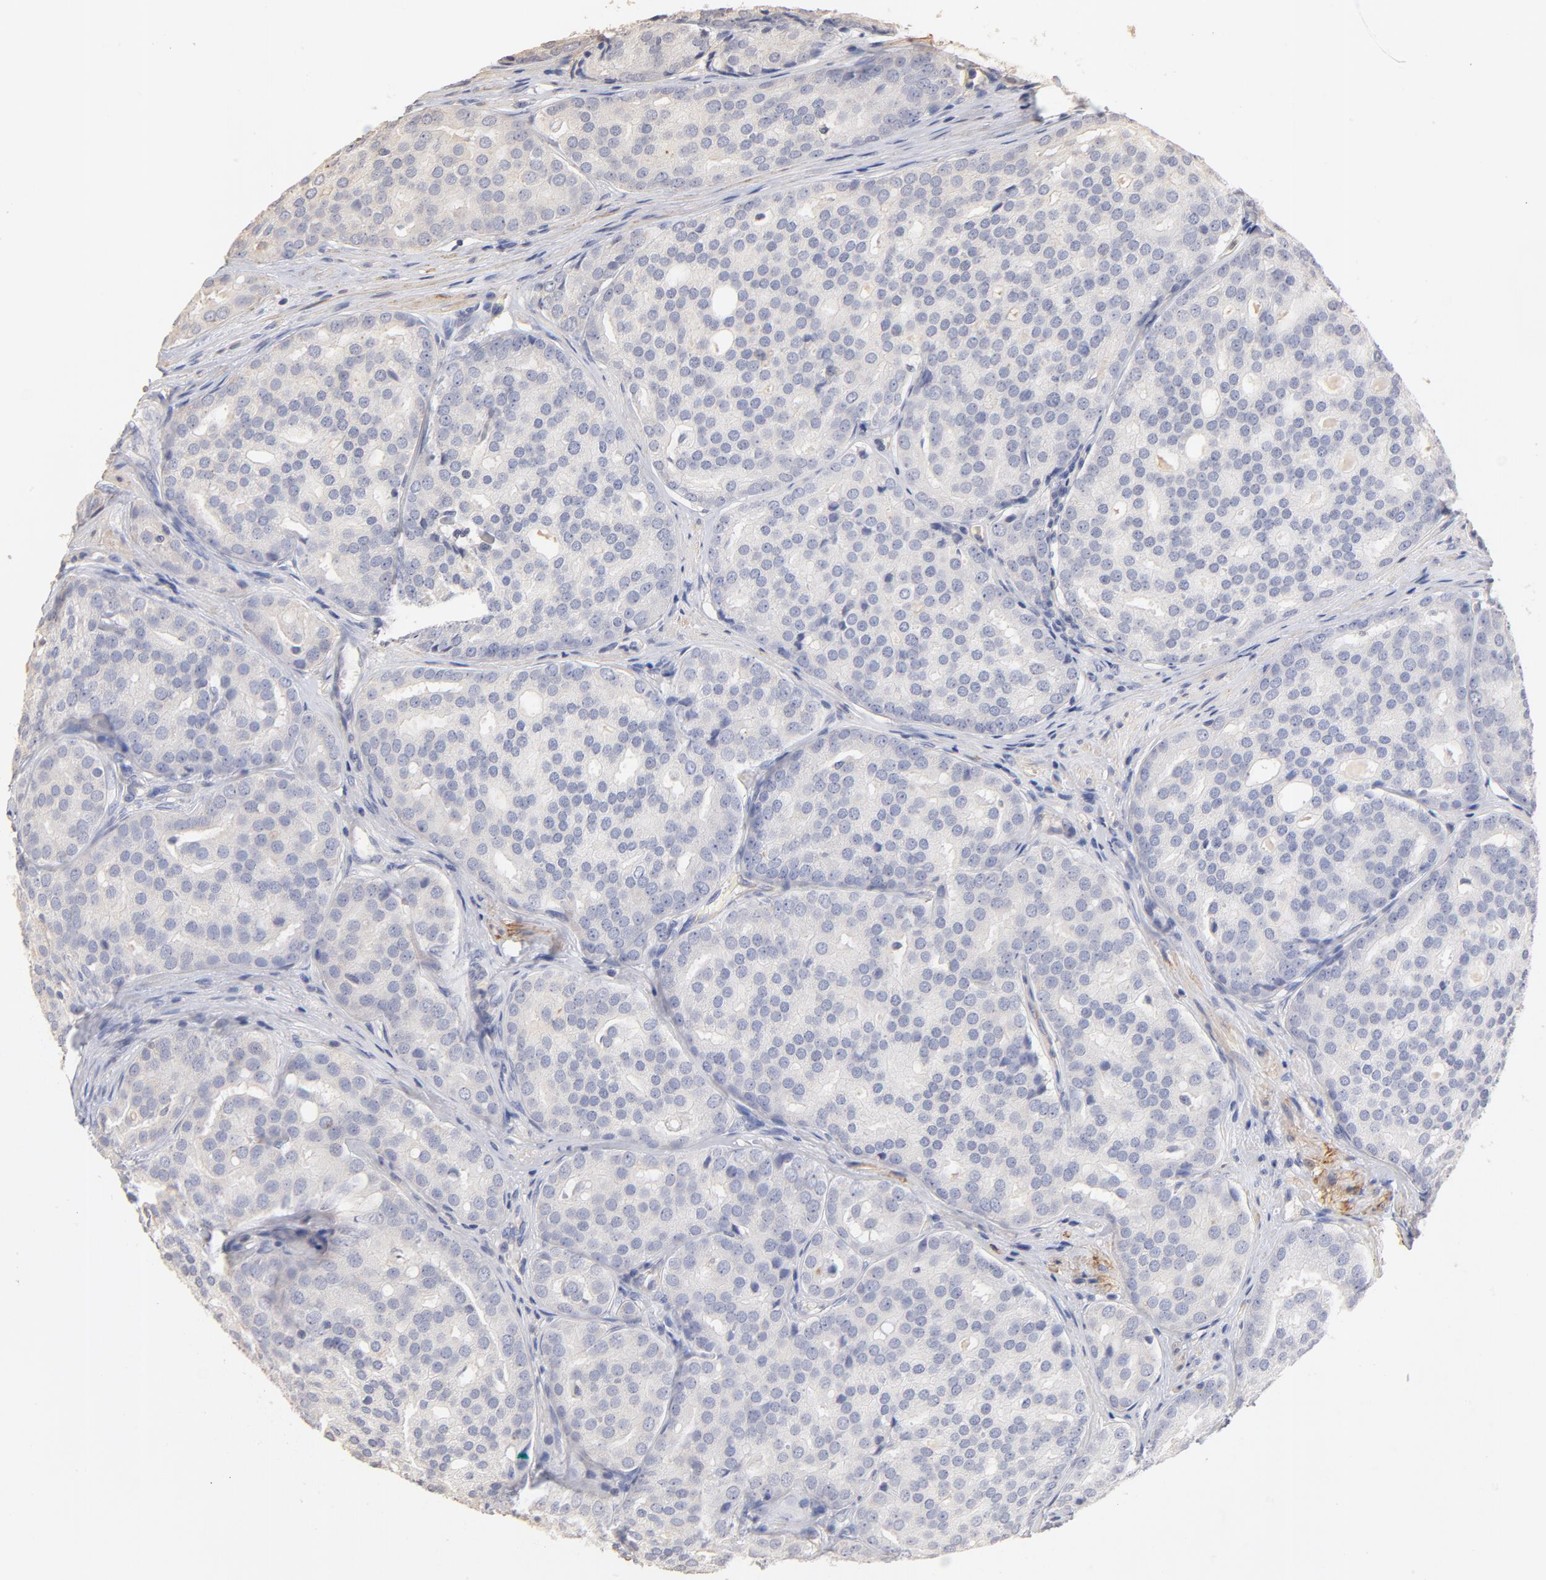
{"staining": {"intensity": "negative", "quantity": "none", "location": "none"}, "tissue": "prostate cancer", "cell_type": "Tumor cells", "image_type": "cancer", "snomed": [{"axis": "morphology", "description": "Adenocarcinoma, High grade"}, {"axis": "topography", "description": "Prostate"}], "caption": "This is an IHC image of prostate cancer. There is no positivity in tumor cells.", "gene": "ITGA8", "patient": {"sex": "male", "age": 64}}